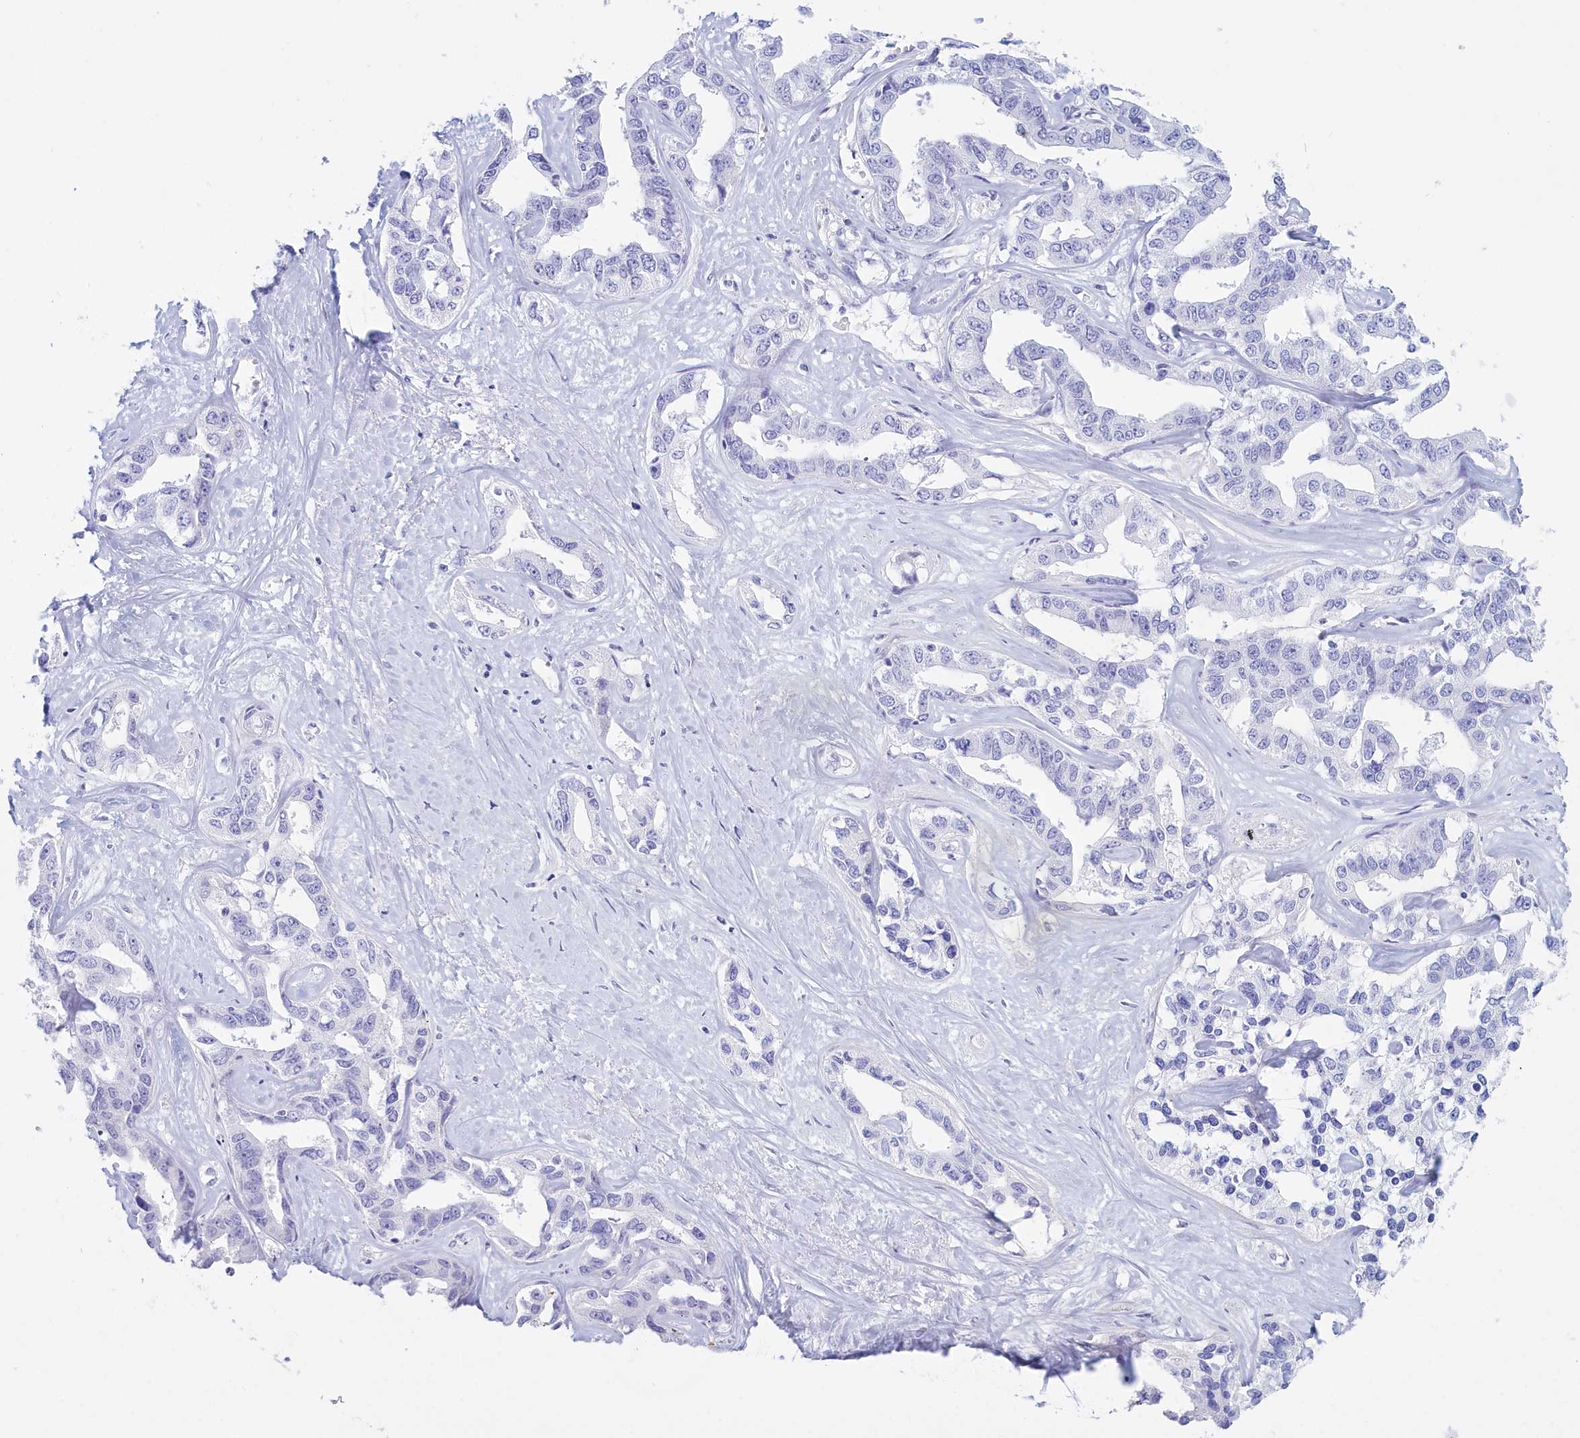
{"staining": {"intensity": "negative", "quantity": "none", "location": "none"}, "tissue": "liver cancer", "cell_type": "Tumor cells", "image_type": "cancer", "snomed": [{"axis": "morphology", "description": "Cholangiocarcinoma"}, {"axis": "topography", "description": "Liver"}], "caption": "This is an immunohistochemistry (IHC) micrograph of human liver cholangiocarcinoma. There is no staining in tumor cells.", "gene": "TMEM97", "patient": {"sex": "male", "age": 59}}